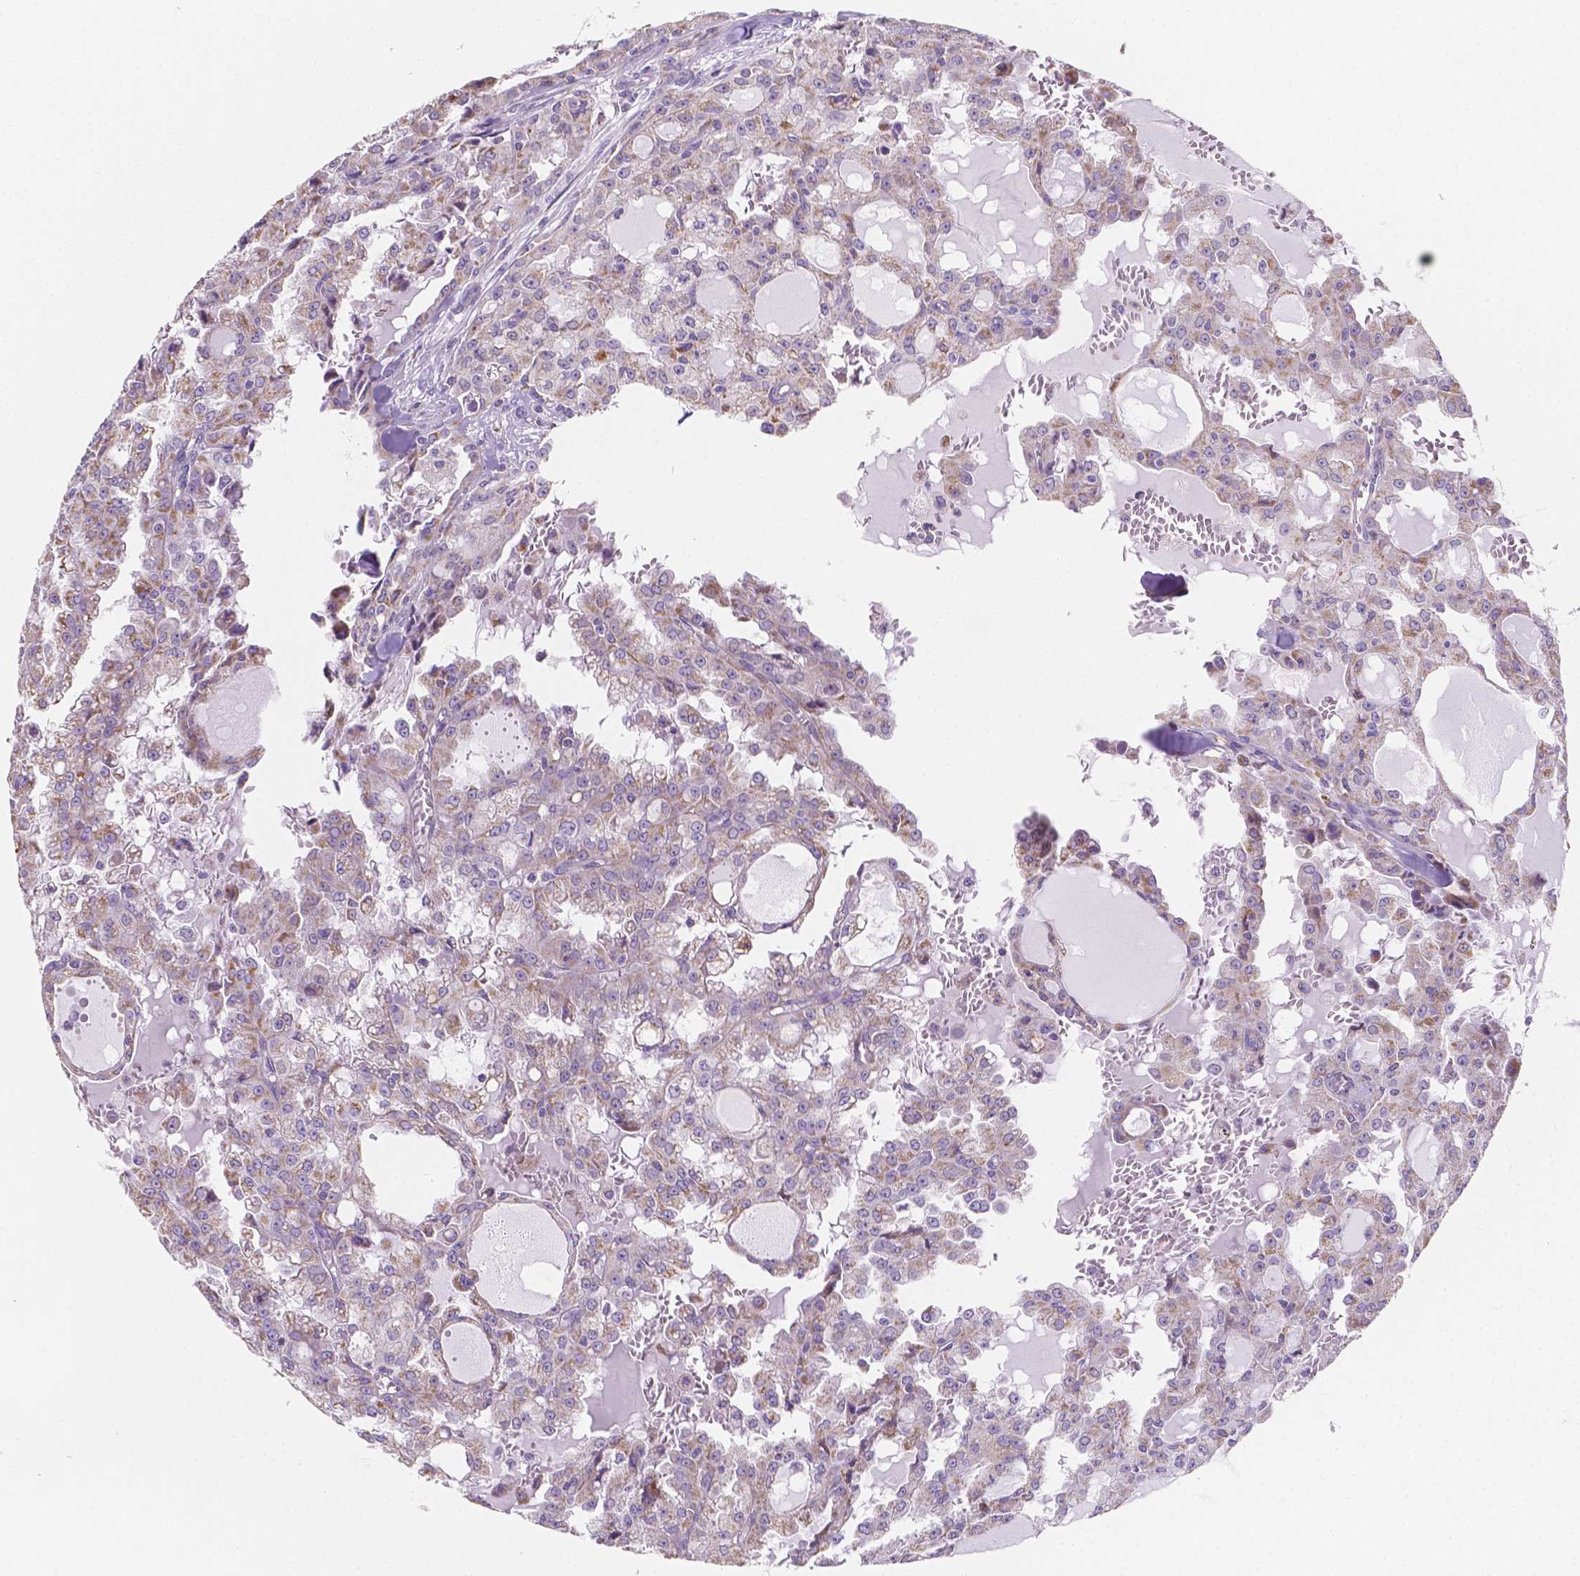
{"staining": {"intensity": "weak", "quantity": "<25%", "location": "cytoplasmic/membranous"}, "tissue": "head and neck cancer", "cell_type": "Tumor cells", "image_type": "cancer", "snomed": [{"axis": "morphology", "description": "Adenocarcinoma, NOS"}, {"axis": "topography", "description": "Head-Neck"}], "caption": "Immunohistochemical staining of head and neck adenocarcinoma demonstrates no significant expression in tumor cells. The staining was performed using DAB (3,3'-diaminobenzidine) to visualize the protein expression in brown, while the nuclei were stained in blue with hematoxylin (Magnification: 20x).", "gene": "TMEM130", "patient": {"sex": "male", "age": 64}}